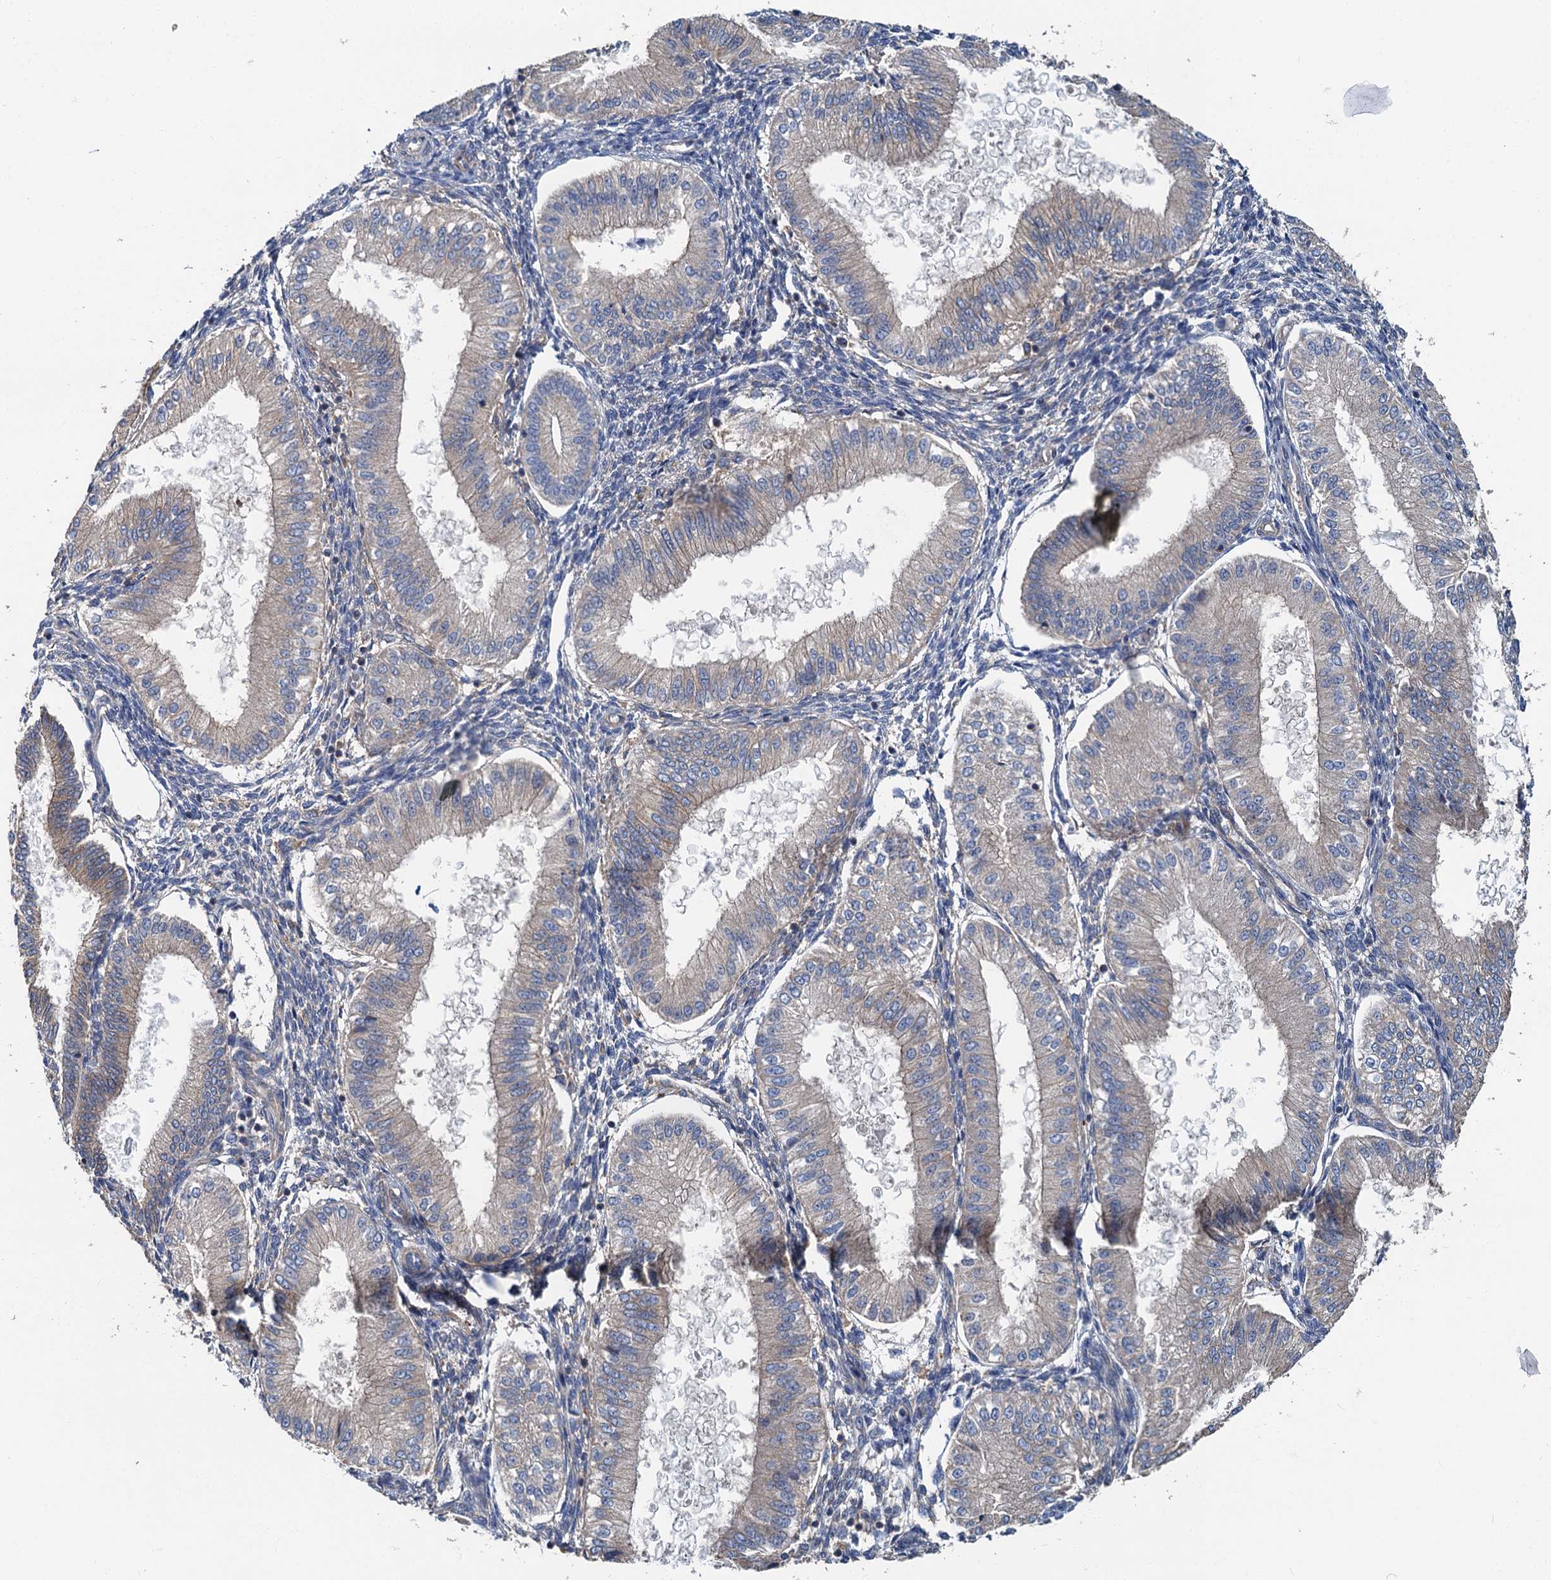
{"staining": {"intensity": "weak", "quantity": "<25%", "location": "cytoplasmic/membranous"}, "tissue": "endometrium", "cell_type": "Cells in endometrial stroma", "image_type": "normal", "snomed": [{"axis": "morphology", "description": "Normal tissue, NOS"}, {"axis": "topography", "description": "Endometrium"}], "caption": "Photomicrograph shows no protein expression in cells in endometrial stroma of unremarkable endometrium. (DAB (3,3'-diaminobenzidine) immunohistochemistry (IHC), high magnification).", "gene": "PPIP5K1", "patient": {"sex": "female", "age": 39}}